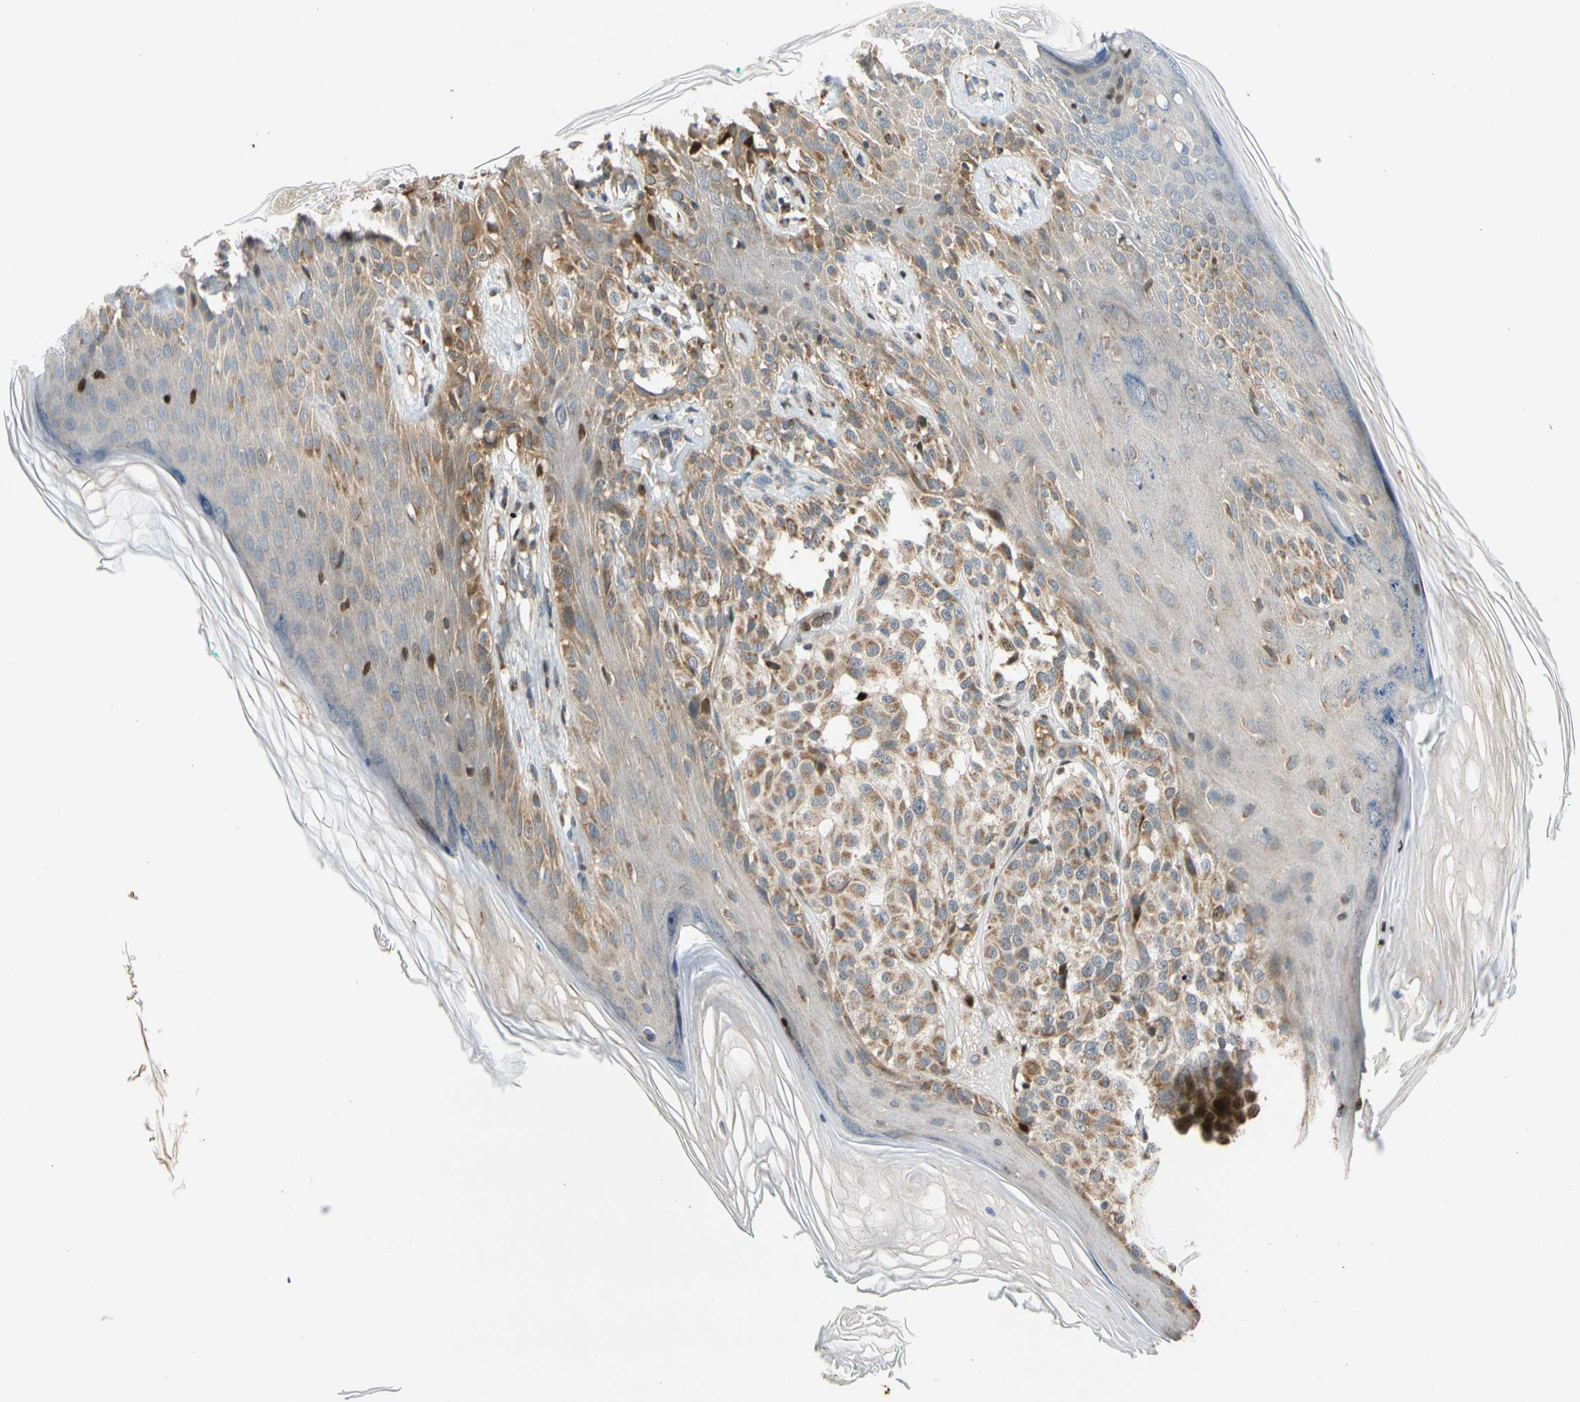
{"staining": {"intensity": "strong", "quantity": "<25%", "location": "nuclear"}, "tissue": "melanoma", "cell_type": "Tumor cells", "image_type": "cancer", "snomed": [{"axis": "morphology", "description": "Malignant melanoma, NOS"}, {"axis": "topography", "description": "Skin"}], "caption": "Immunohistochemistry (DAB (3,3'-diaminobenzidine)) staining of human melanoma exhibits strong nuclear protein staining in approximately <25% of tumor cells.", "gene": "IP6K2", "patient": {"sex": "female", "age": 46}}